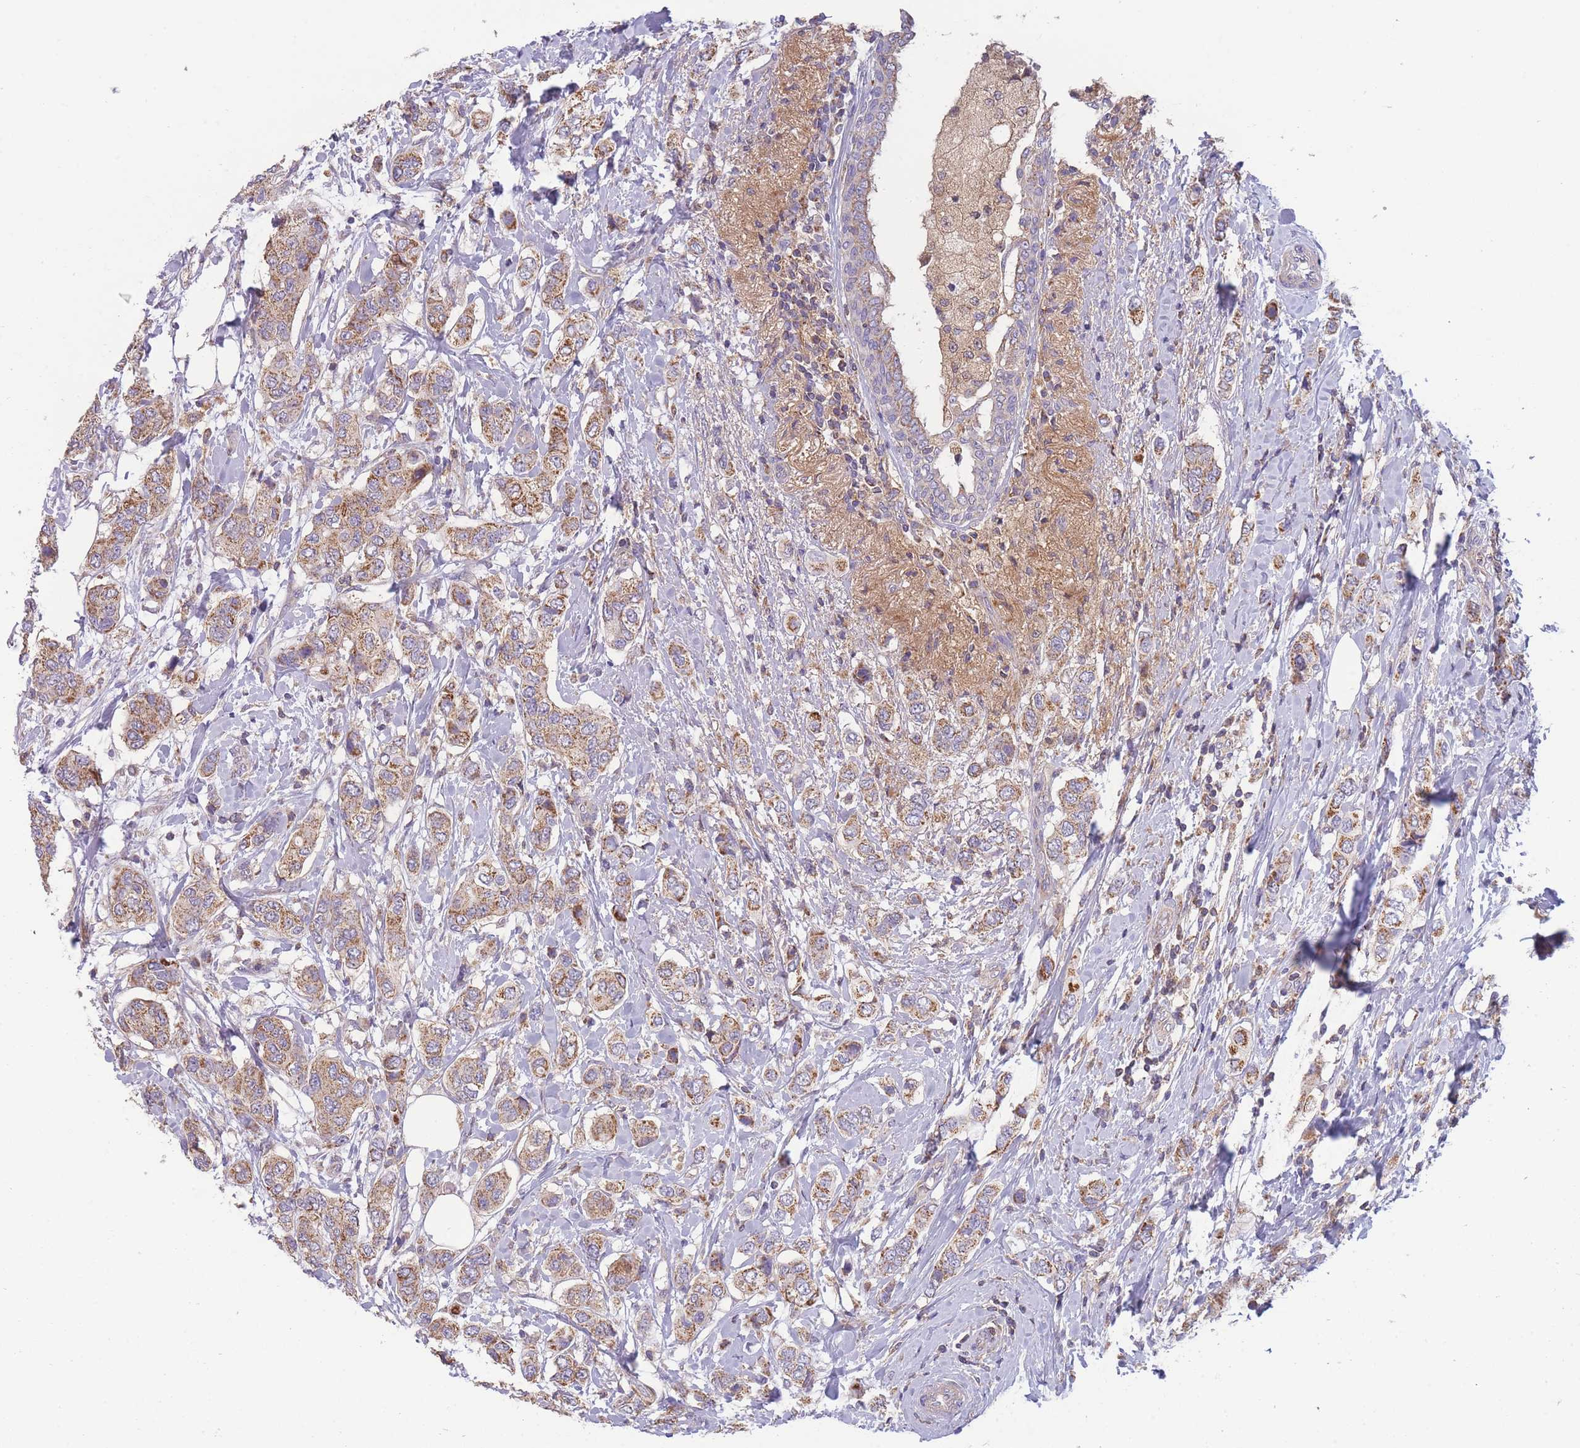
{"staining": {"intensity": "moderate", "quantity": ">75%", "location": "cytoplasmic/membranous"}, "tissue": "breast cancer", "cell_type": "Tumor cells", "image_type": "cancer", "snomed": [{"axis": "morphology", "description": "Lobular carcinoma"}, {"axis": "topography", "description": "Breast"}], "caption": "Immunohistochemistry (DAB (3,3'-diaminobenzidine)) staining of lobular carcinoma (breast) demonstrates moderate cytoplasmic/membranous protein expression in approximately >75% of tumor cells.", "gene": "SLC25A42", "patient": {"sex": "female", "age": 51}}